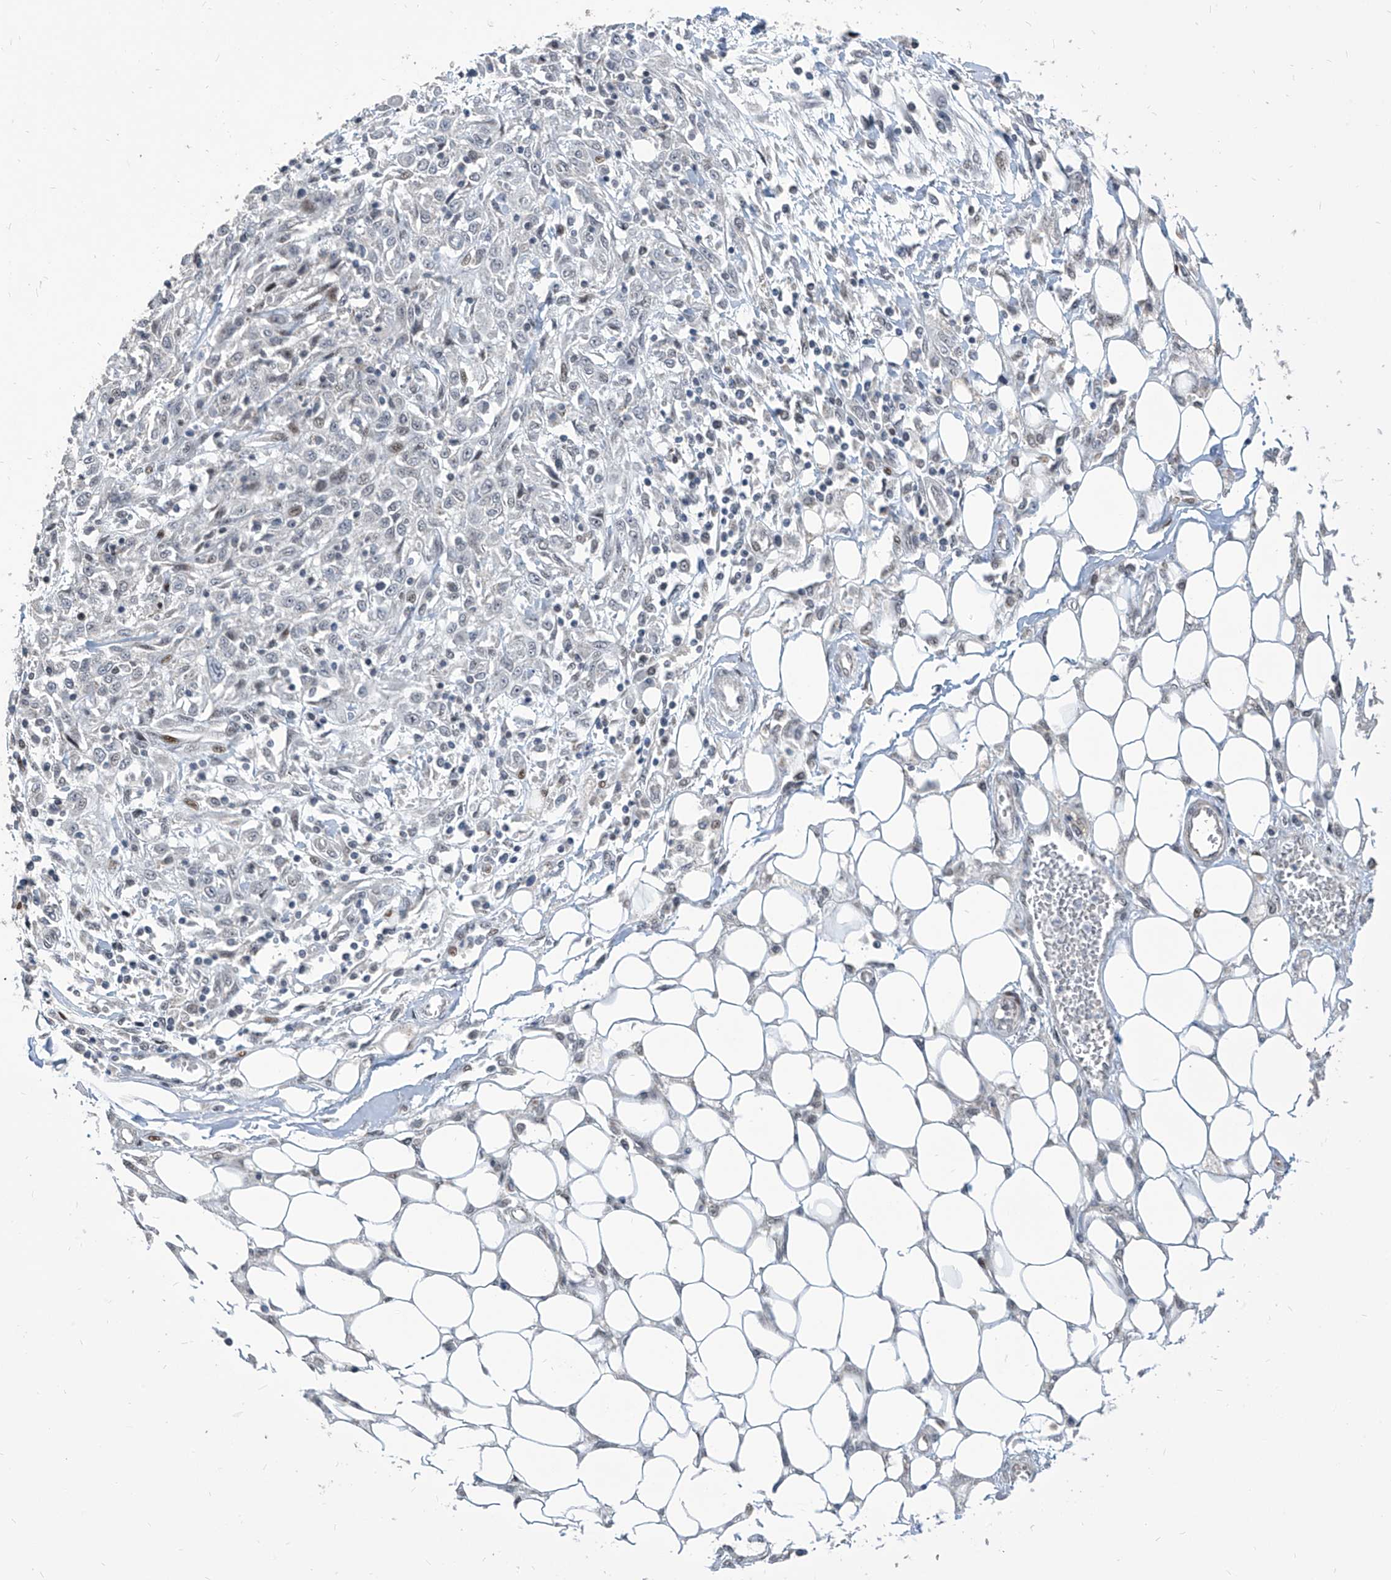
{"staining": {"intensity": "negative", "quantity": "none", "location": "none"}, "tissue": "skin cancer", "cell_type": "Tumor cells", "image_type": "cancer", "snomed": [{"axis": "morphology", "description": "Squamous cell carcinoma, NOS"}, {"axis": "morphology", "description": "Squamous cell carcinoma, metastatic, NOS"}, {"axis": "topography", "description": "Skin"}, {"axis": "topography", "description": "Lymph node"}], "caption": "Tumor cells show no significant staining in metastatic squamous cell carcinoma (skin).", "gene": "IRF2", "patient": {"sex": "male", "age": 75}}